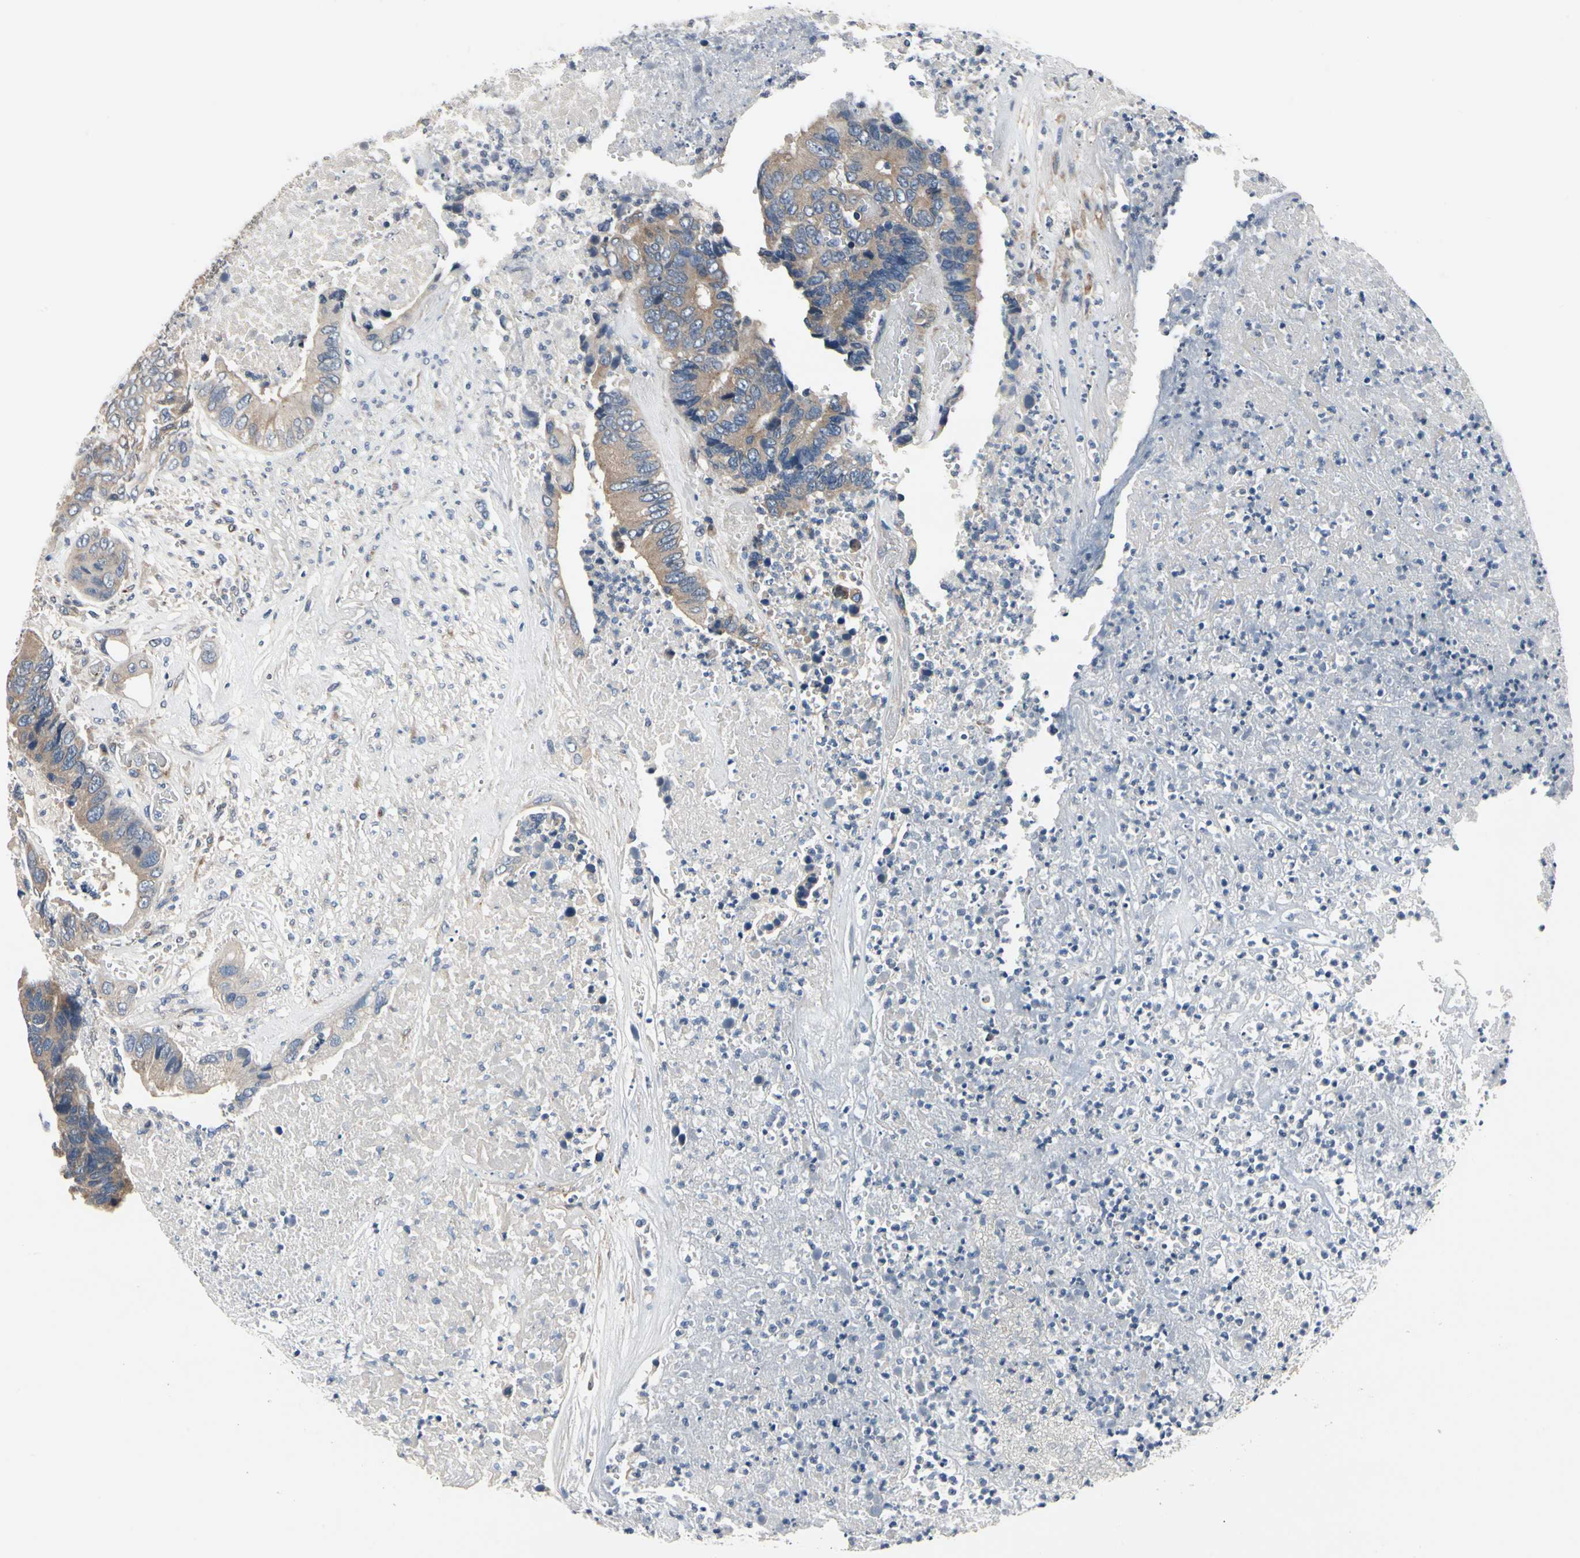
{"staining": {"intensity": "moderate", "quantity": ">75%", "location": "cytoplasmic/membranous"}, "tissue": "colorectal cancer", "cell_type": "Tumor cells", "image_type": "cancer", "snomed": [{"axis": "morphology", "description": "Adenocarcinoma, NOS"}, {"axis": "topography", "description": "Rectum"}], "caption": "Colorectal adenocarcinoma tissue exhibits moderate cytoplasmic/membranous positivity in approximately >75% of tumor cells (IHC, brightfield microscopy, high magnification).", "gene": "PRKAR2B", "patient": {"sex": "male", "age": 55}}